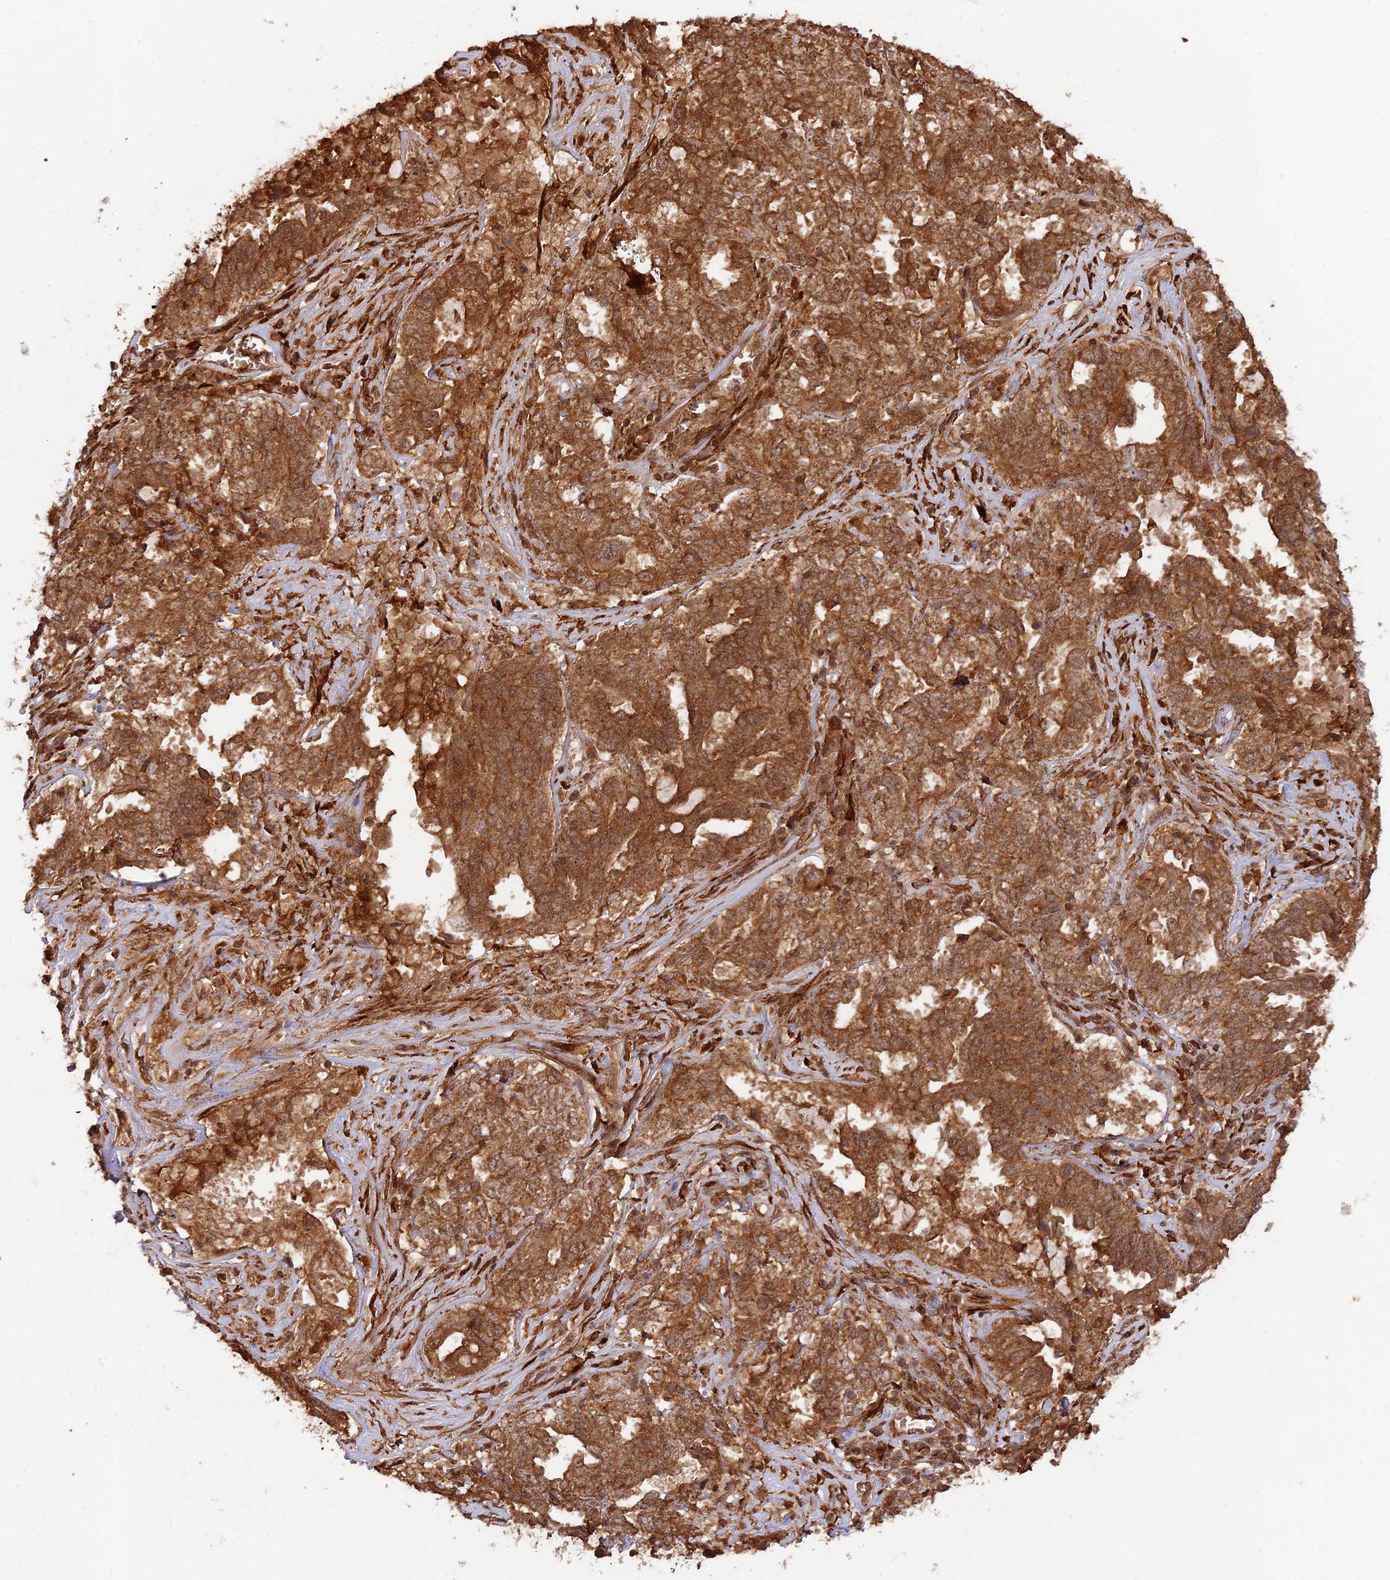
{"staining": {"intensity": "strong", "quantity": ">75%", "location": "cytoplasmic/membranous"}, "tissue": "ovarian cancer", "cell_type": "Tumor cells", "image_type": "cancer", "snomed": [{"axis": "morphology", "description": "Carcinoma, endometroid"}, {"axis": "topography", "description": "Ovary"}], "caption": "The photomicrograph displays staining of ovarian endometroid carcinoma, revealing strong cytoplasmic/membranous protein positivity (brown color) within tumor cells.", "gene": "CCDC174", "patient": {"sex": "female", "age": 62}}